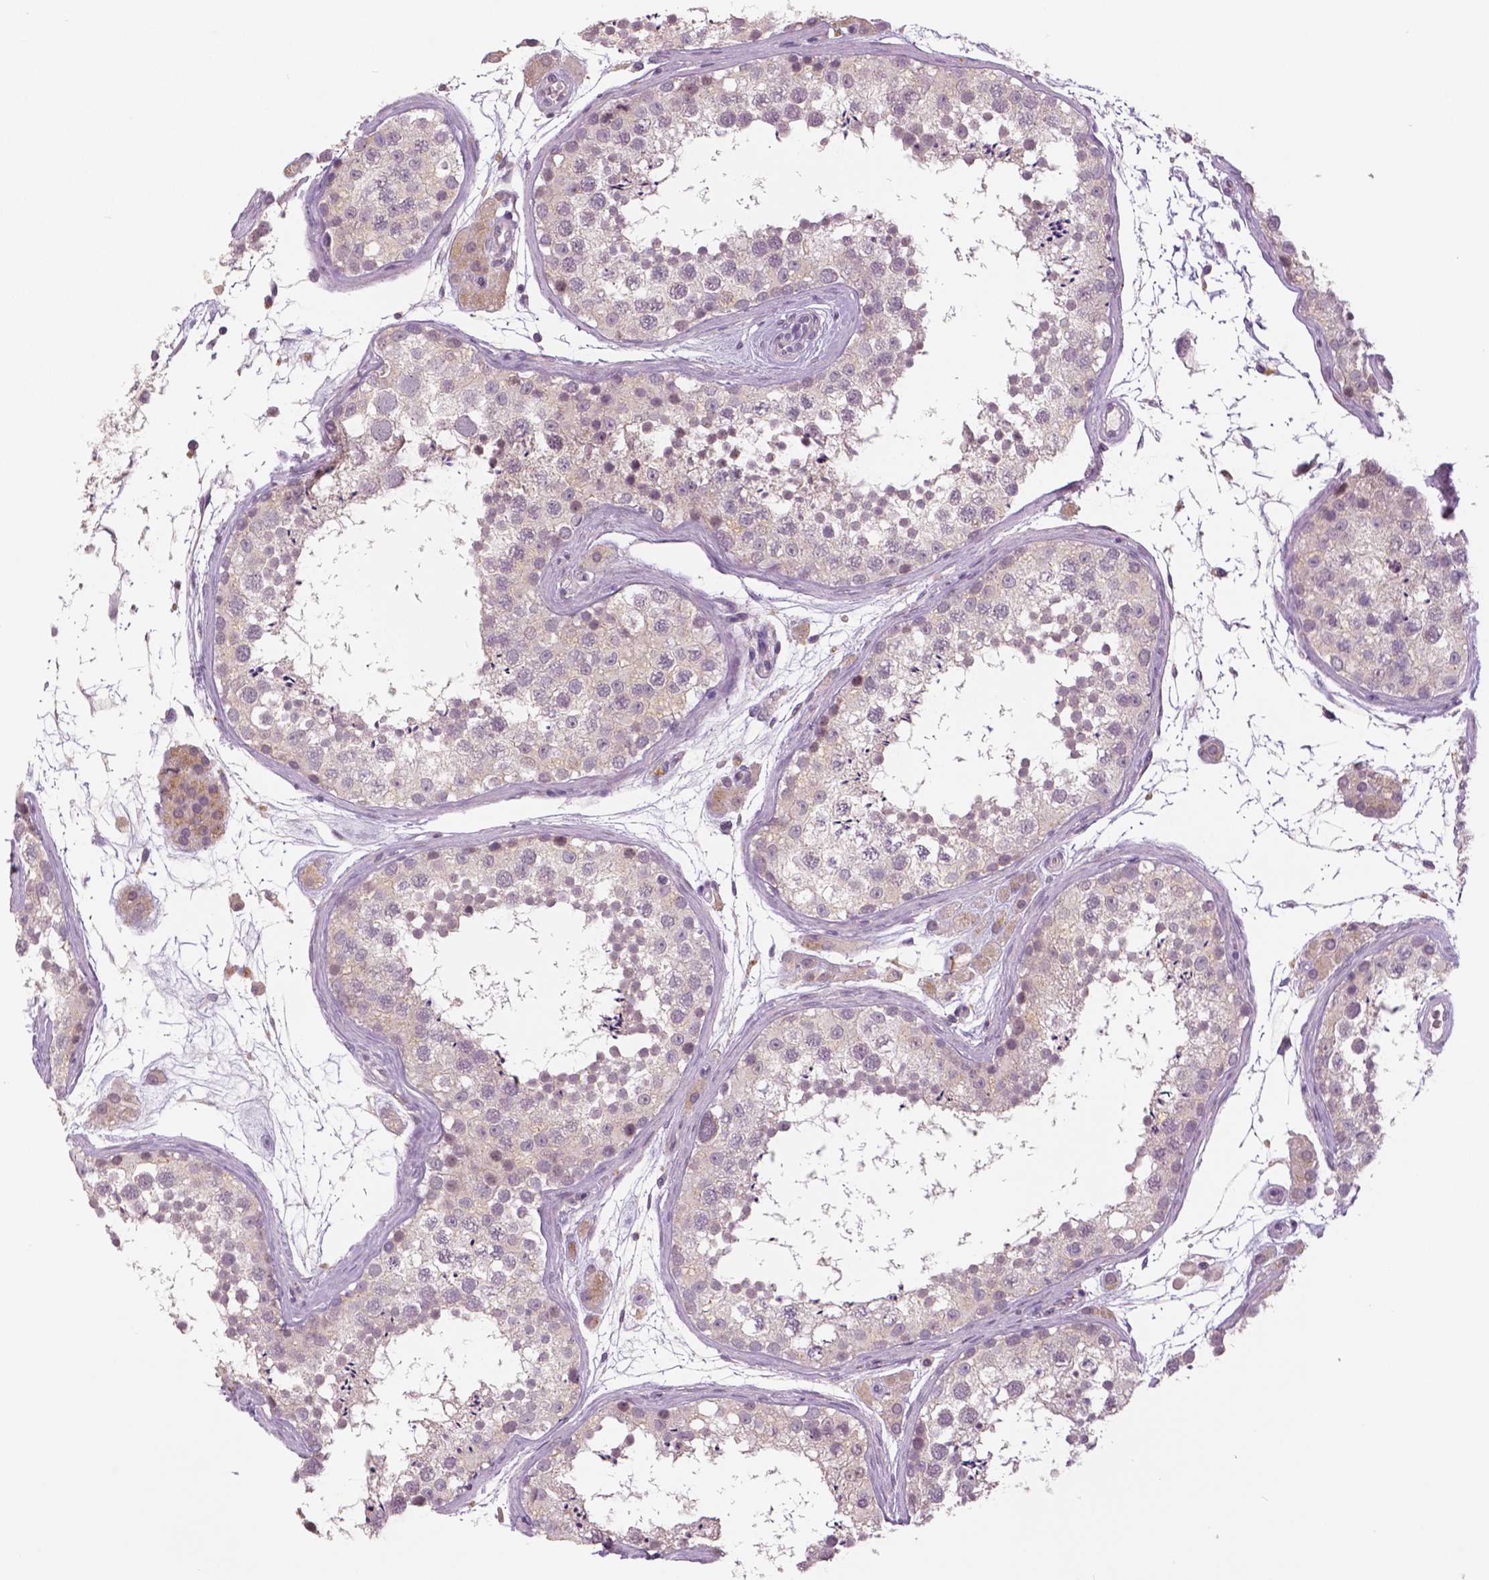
{"staining": {"intensity": "weak", "quantity": "<25%", "location": "nuclear"}, "tissue": "testis", "cell_type": "Cells in seminiferous ducts", "image_type": "normal", "snomed": [{"axis": "morphology", "description": "Normal tissue, NOS"}, {"axis": "topography", "description": "Testis"}], "caption": "DAB (3,3'-diaminobenzidine) immunohistochemical staining of benign human testis reveals no significant expression in cells in seminiferous ducts.", "gene": "MKI67", "patient": {"sex": "male", "age": 41}}